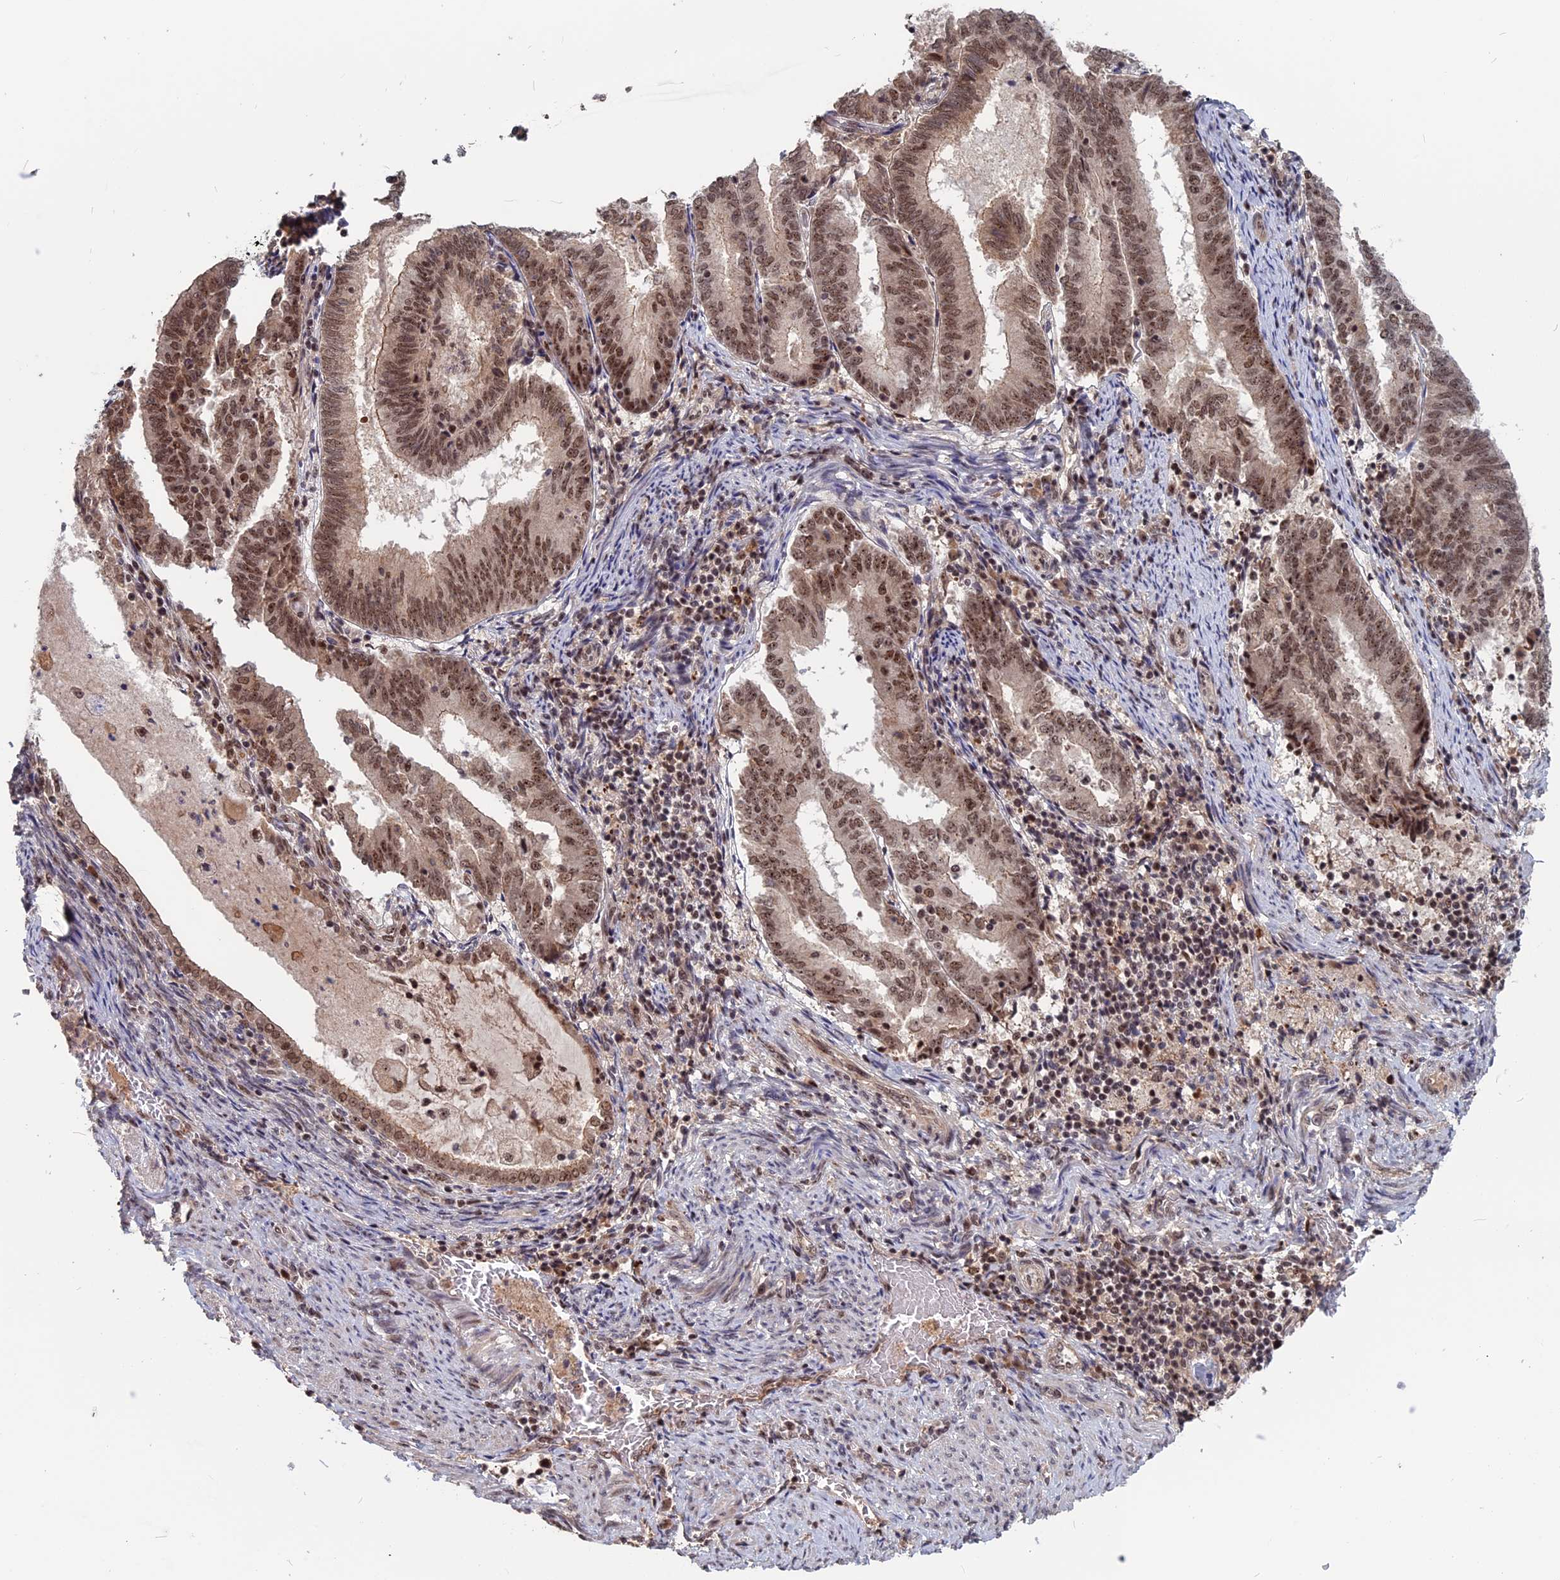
{"staining": {"intensity": "moderate", "quantity": ">75%", "location": "nuclear"}, "tissue": "endometrial cancer", "cell_type": "Tumor cells", "image_type": "cancer", "snomed": [{"axis": "morphology", "description": "Adenocarcinoma, NOS"}, {"axis": "topography", "description": "Endometrium"}], "caption": "IHC (DAB (3,3'-diaminobenzidine)) staining of human endometrial cancer (adenocarcinoma) displays moderate nuclear protein staining in approximately >75% of tumor cells.", "gene": "CACTIN", "patient": {"sex": "female", "age": 80}}